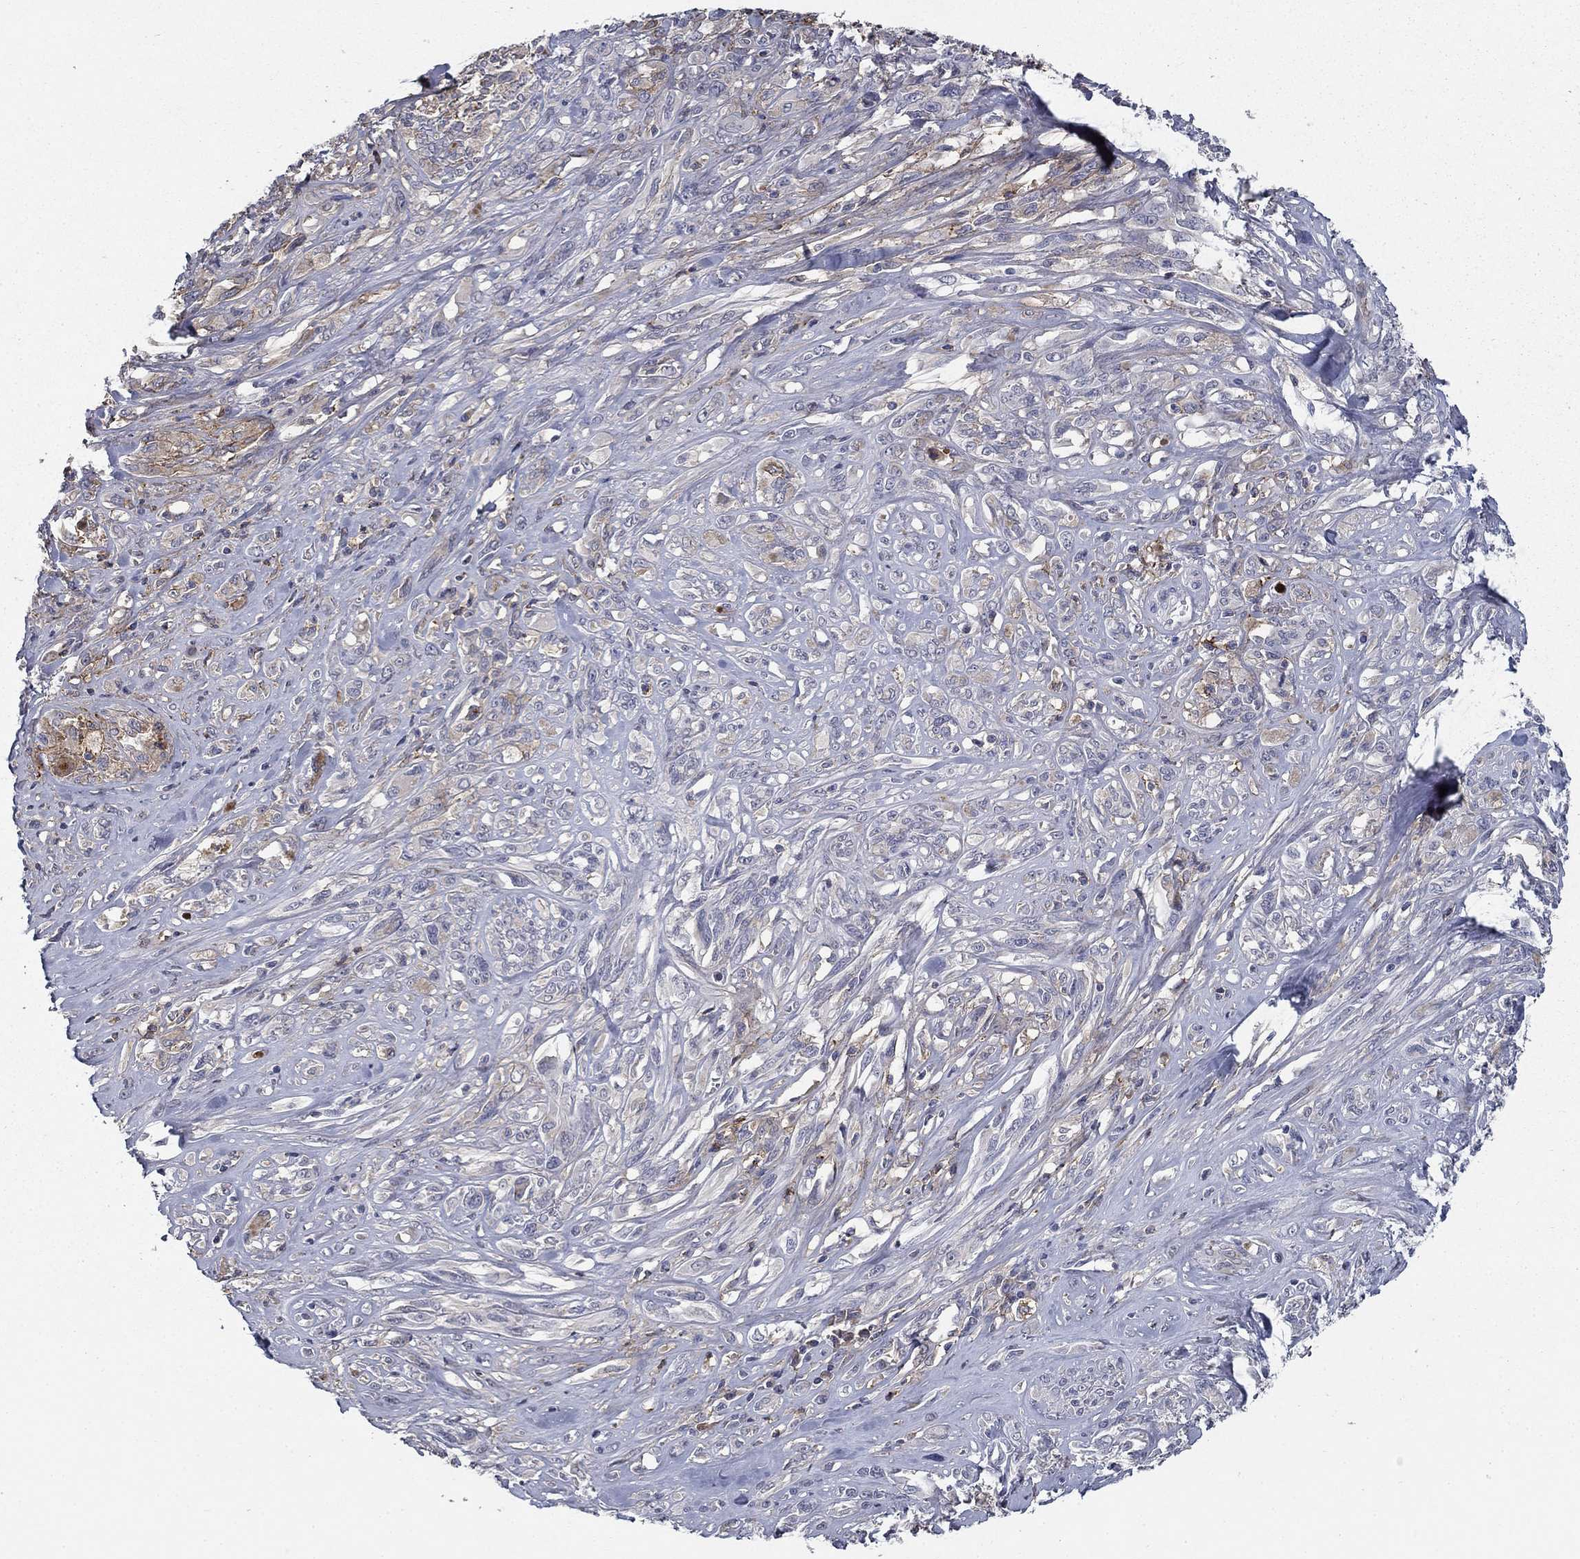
{"staining": {"intensity": "moderate", "quantity": "<25%", "location": "cytoplasmic/membranous"}, "tissue": "melanoma", "cell_type": "Tumor cells", "image_type": "cancer", "snomed": [{"axis": "morphology", "description": "Malignant melanoma, NOS"}, {"axis": "topography", "description": "Skin"}], "caption": "Brown immunohistochemical staining in melanoma displays moderate cytoplasmic/membranous staining in approximately <25% of tumor cells.", "gene": "CD274", "patient": {"sex": "female", "age": 91}}